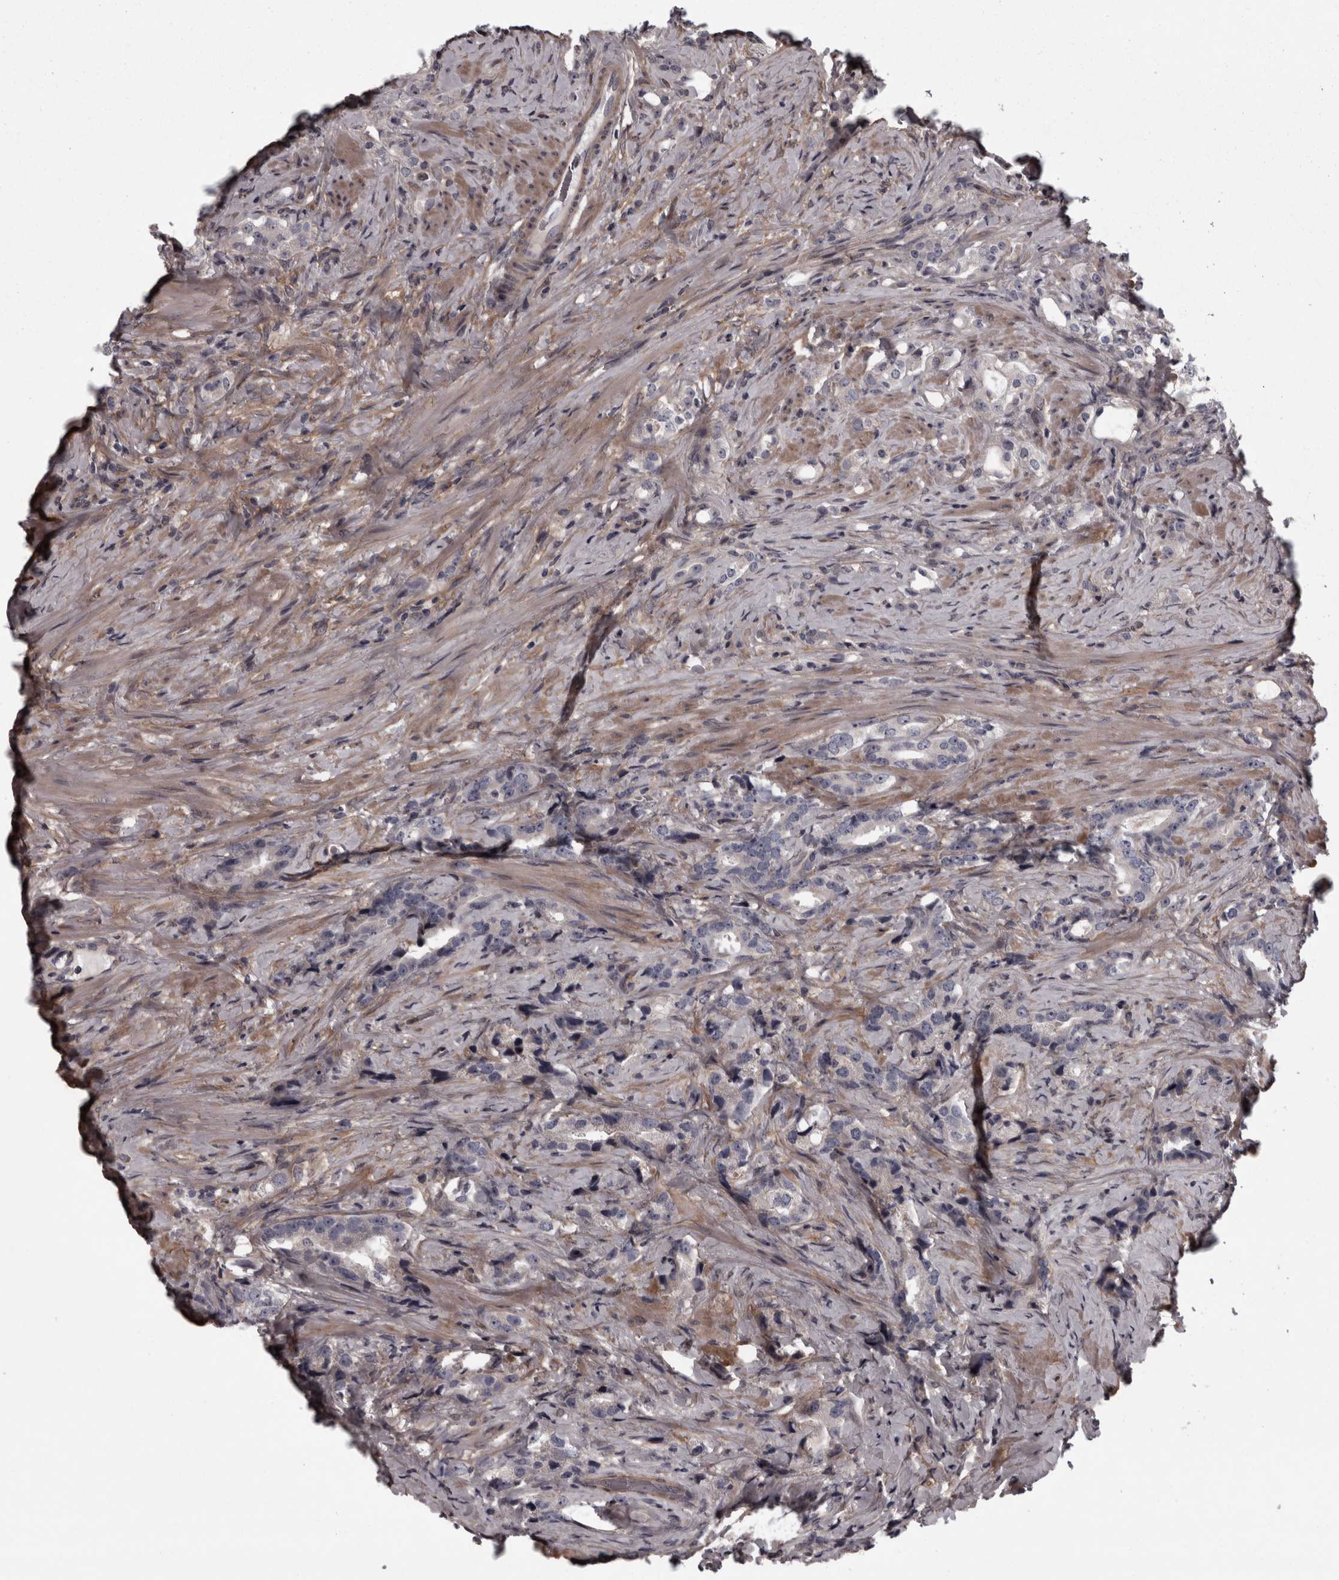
{"staining": {"intensity": "negative", "quantity": "none", "location": "none"}, "tissue": "prostate cancer", "cell_type": "Tumor cells", "image_type": "cancer", "snomed": [{"axis": "morphology", "description": "Adenocarcinoma, High grade"}, {"axis": "topography", "description": "Prostate"}], "caption": "IHC photomicrograph of prostate cancer (high-grade adenocarcinoma) stained for a protein (brown), which exhibits no staining in tumor cells.", "gene": "RSU1", "patient": {"sex": "male", "age": 63}}